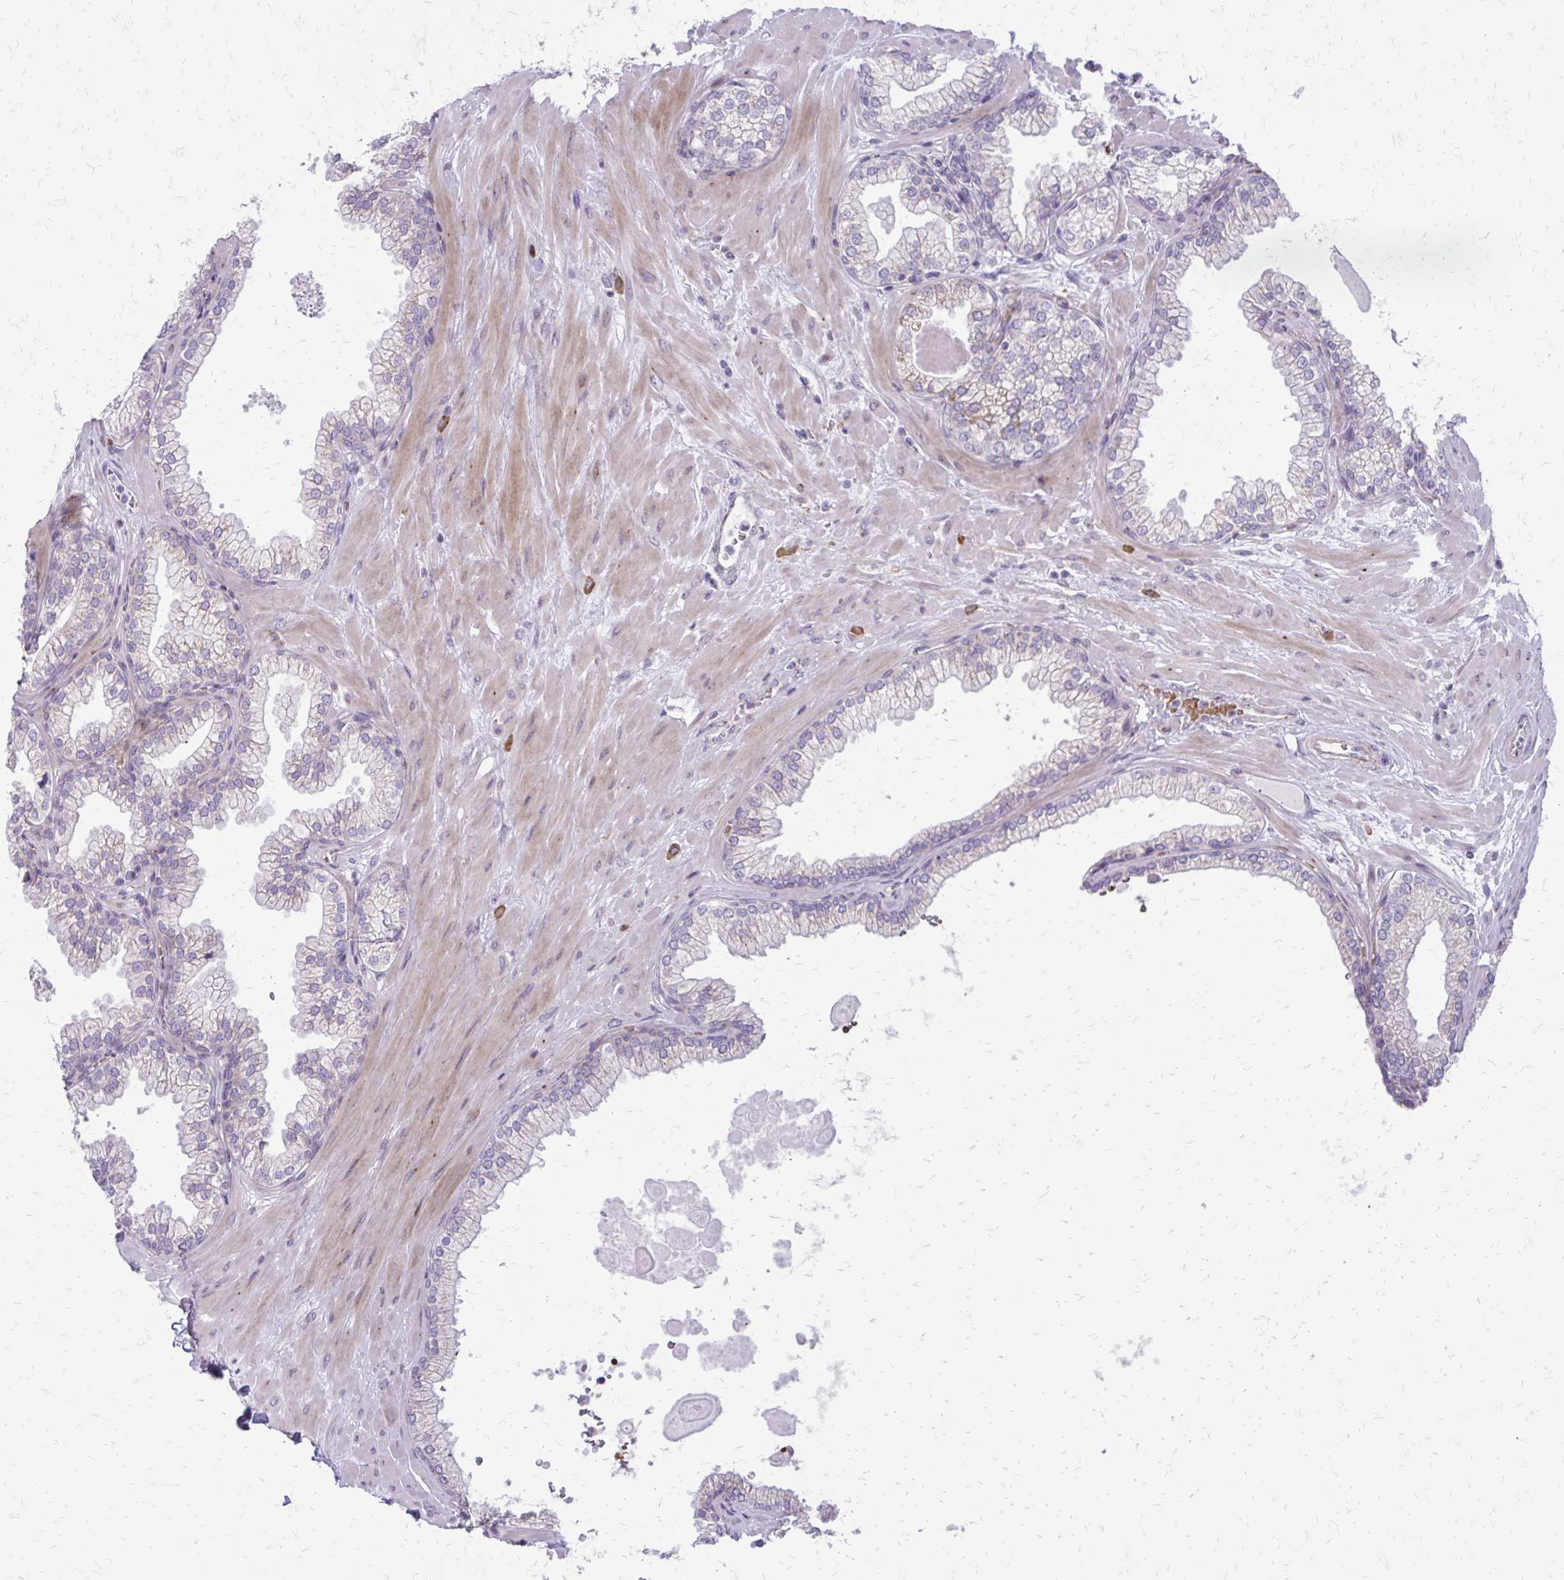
{"staining": {"intensity": "negative", "quantity": "none", "location": "none"}, "tissue": "prostate", "cell_type": "Glandular cells", "image_type": "normal", "snomed": [{"axis": "morphology", "description": "Normal tissue, NOS"}, {"axis": "topography", "description": "Prostate"}, {"axis": "topography", "description": "Peripheral nerve tissue"}], "caption": "The immunohistochemistry photomicrograph has no significant expression in glandular cells of prostate.", "gene": "FUNDC2", "patient": {"sex": "male", "age": 61}}